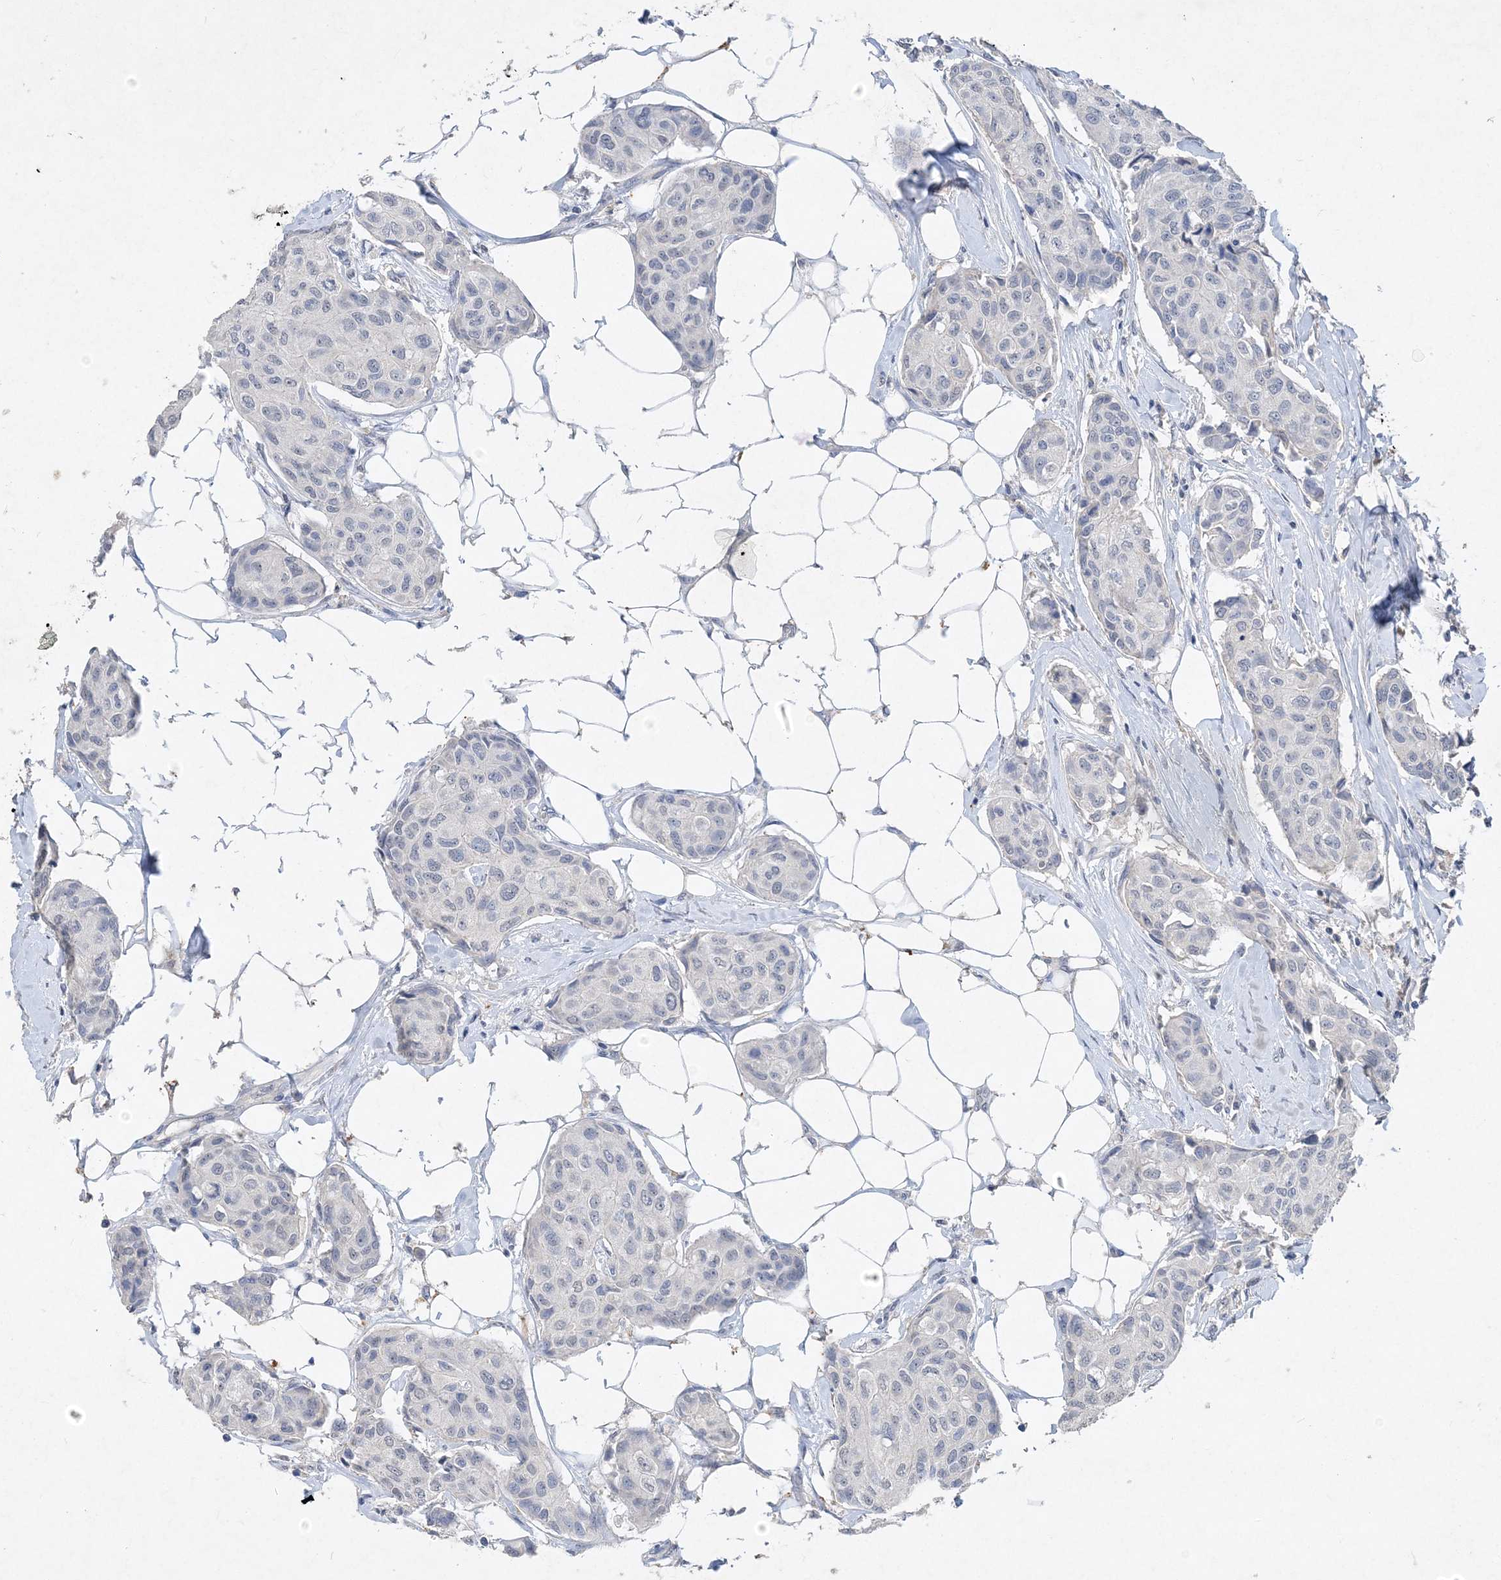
{"staining": {"intensity": "negative", "quantity": "none", "location": "none"}, "tissue": "breast cancer", "cell_type": "Tumor cells", "image_type": "cancer", "snomed": [{"axis": "morphology", "description": "Duct carcinoma"}, {"axis": "topography", "description": "Breast"}], "caption": "DAB (3,3'-diaminobenzidine) immunohistochemical staining of infiltrating ductal carcinoma (breast) exhibits no significant expression in tumor cells. (Brightfield microscopy of DAB (3,3'-diaminobenzidine) immunohistochemistry at high magnification).", "gene": "C11orf58", "patient": {"sex": "female", "age": 80}}